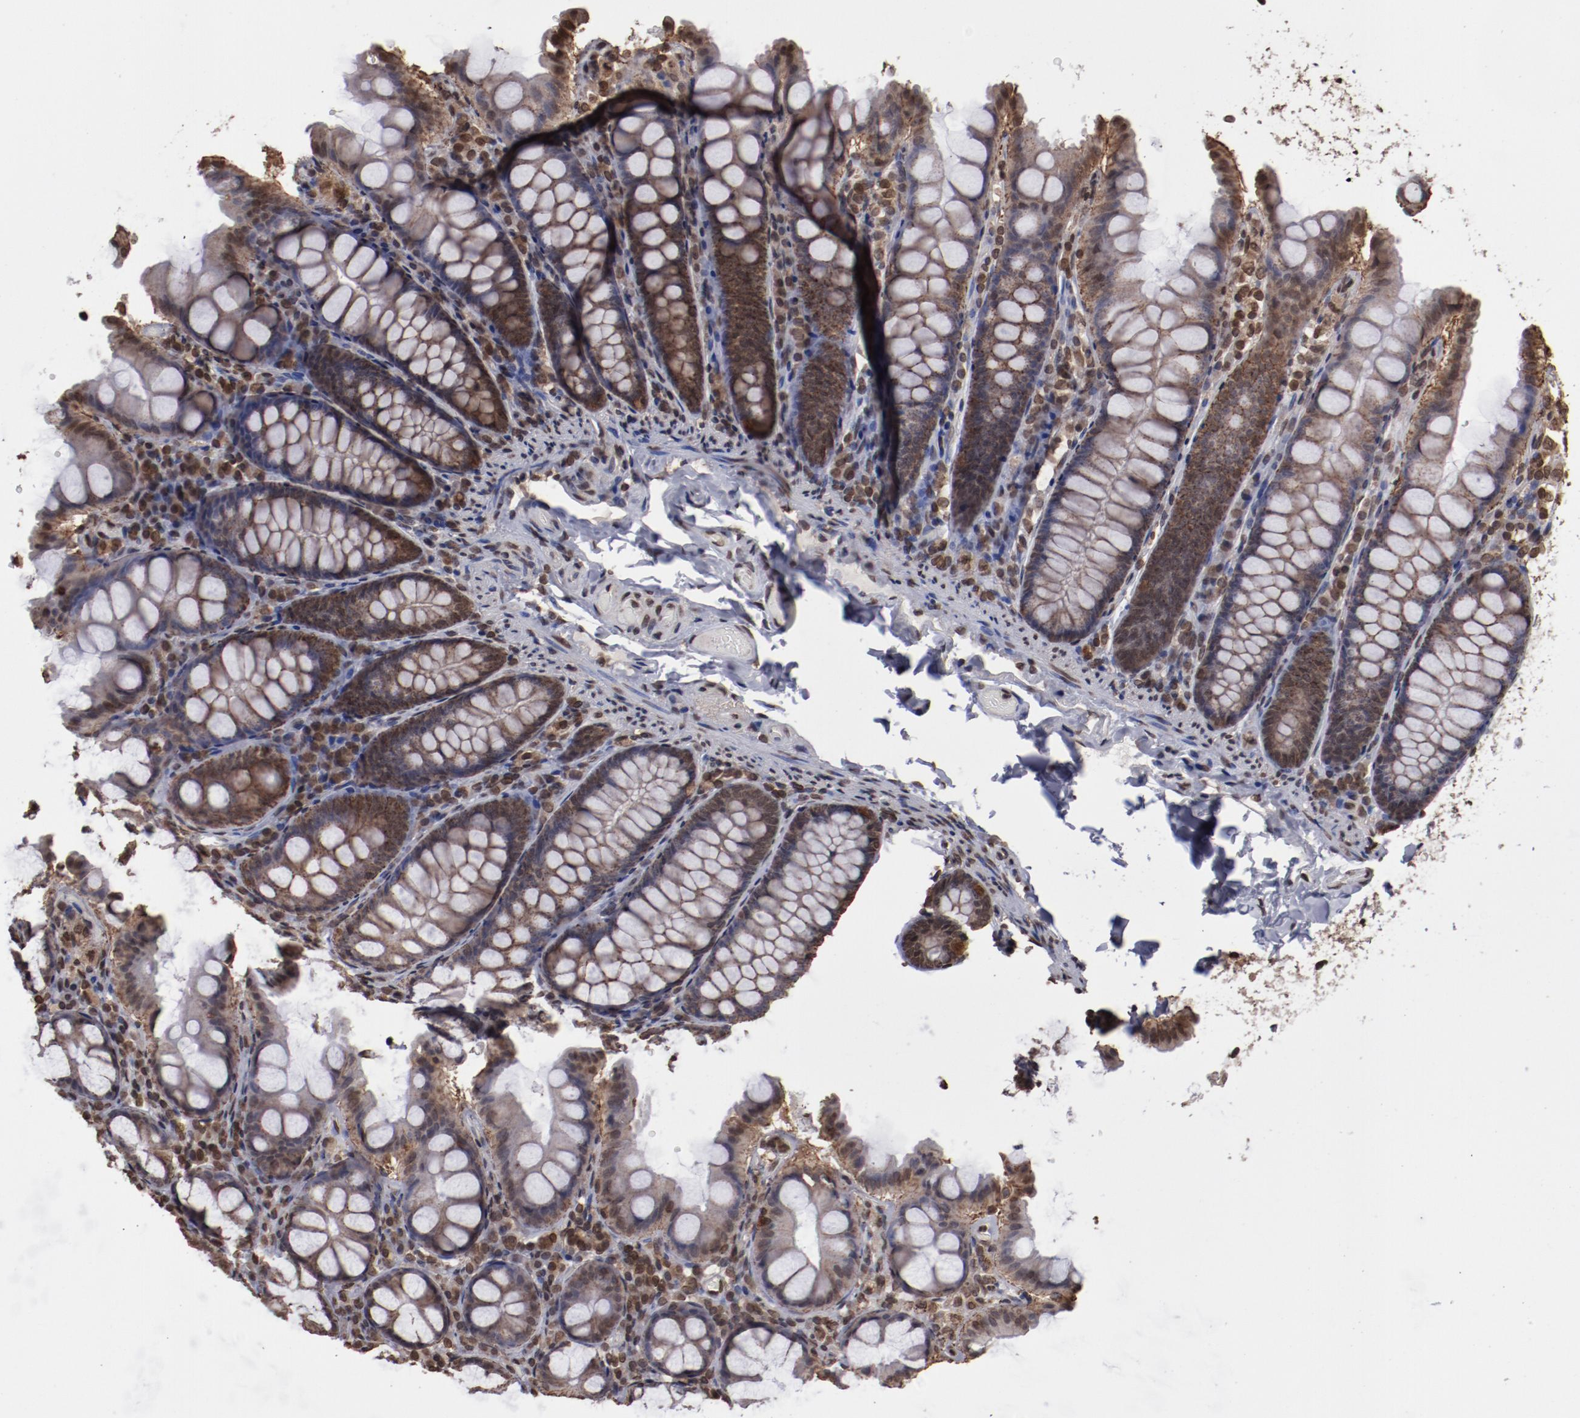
{"staining": {"intensity": "moderate", "quantity": ">75%", "location": "nuclear"}, "tissue": "colon", "cell_type": "Endothelial cells", "image_type": "normal", "snomed": [{"axis": "morphology", "description": "Normal tissue, NOS"}, {"axis": "topography", "description": "Colon"}], "caption": "High-magnification brightfield microscopy of normal colon stained with DAB (brown) and counterstained with hematoxylin (blue). endothelial cells exhibit moderate nuclear staining is seen in approximately>75% of cells.", "gene": "AKT1", "patient": {"sex": "female", "age": 61}}